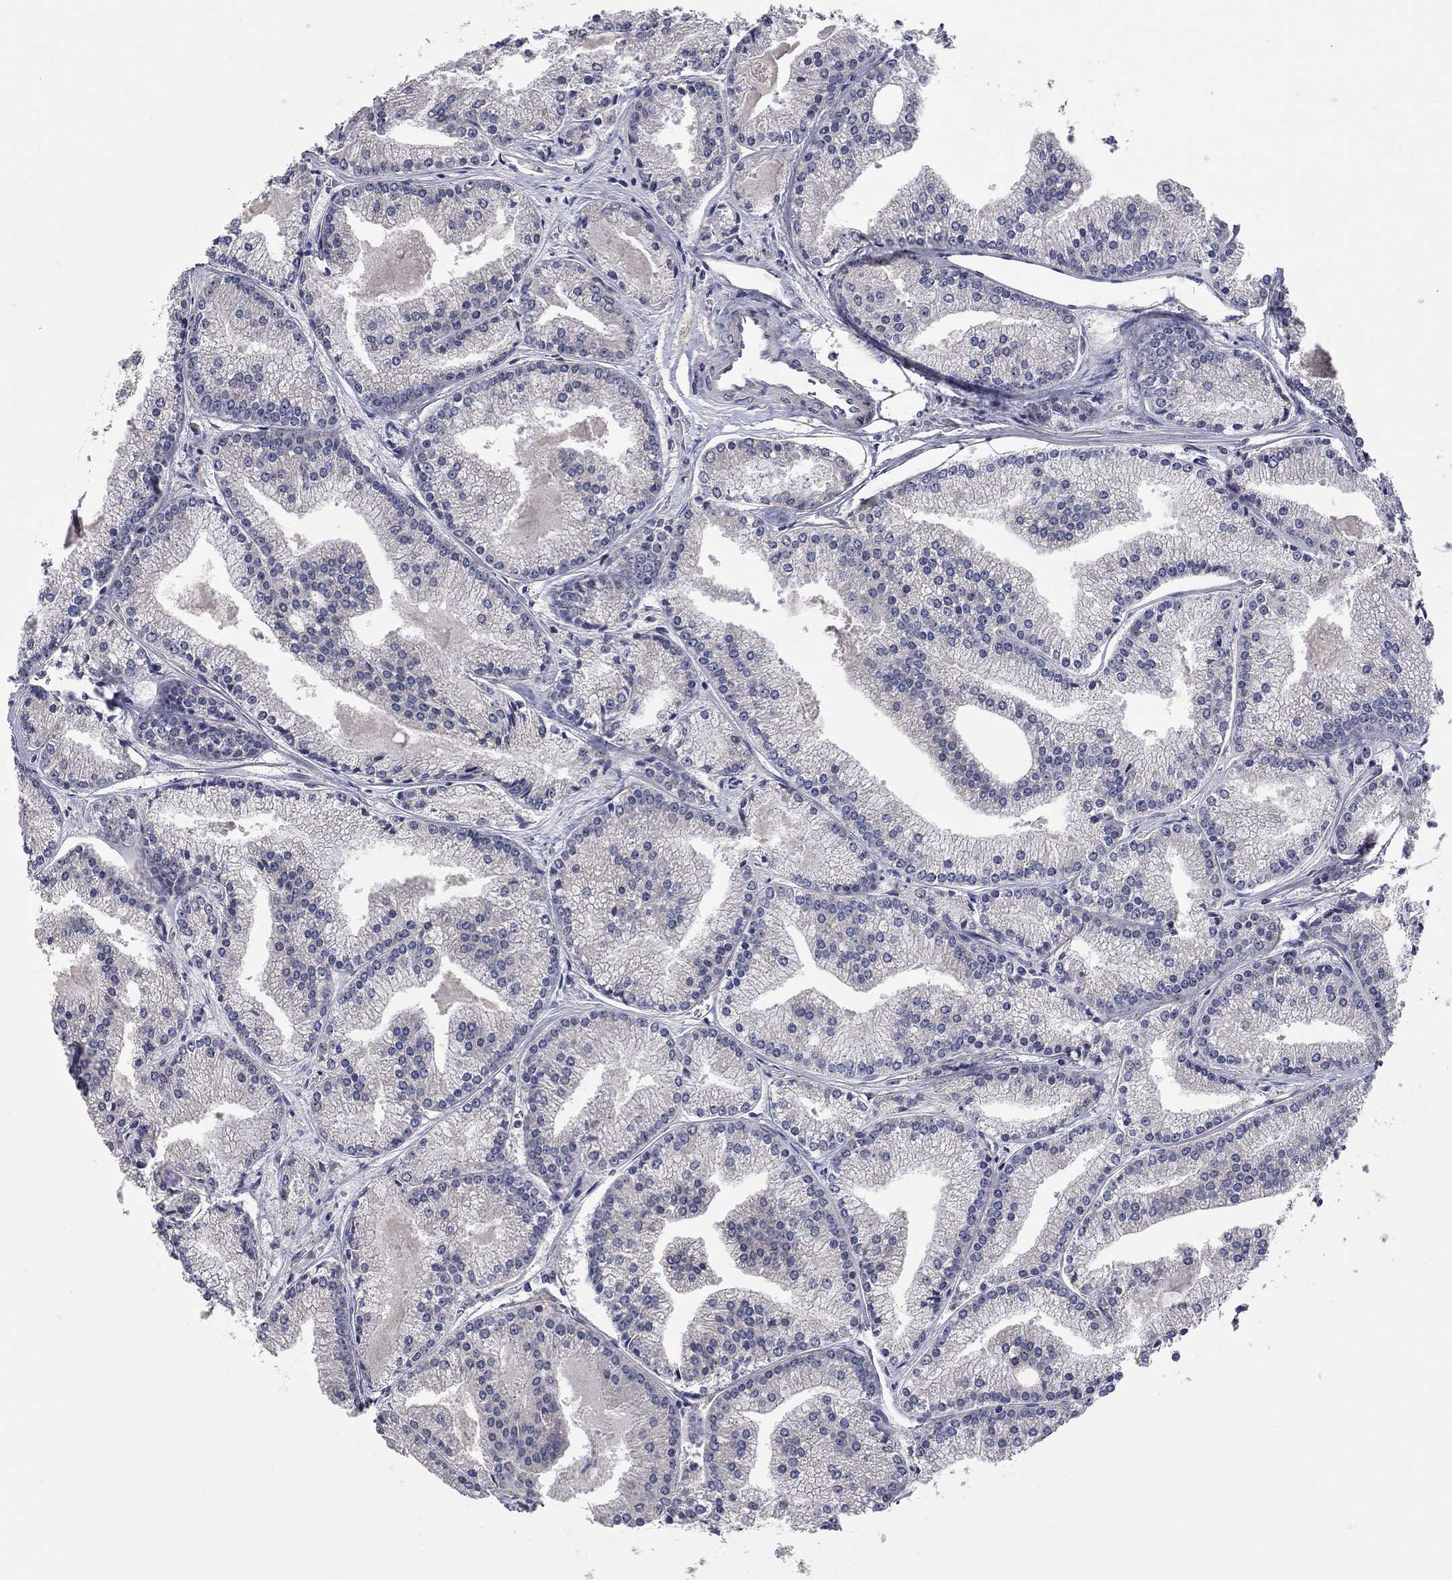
{"staining": {"intensity": "negative", "quantity": "none", "location": "none"}, "tissue": "prostate cancer", "cell_type": "Tumor cells", "image_type": "cancer", "snomed": [{"axis": "morphology", "description": "Adenocarcinoma, NOS"}, {"axis": "topography", "description": "Prostate"}], "caption": "High magnification brightfield microscopy of prostate adenocarcinoma stained with DAB (3,3'-diaminobenzidine) (brown) and counterstained with hematoxylin (blue): tumor cells show no significant staining.", "gene": "WASF3", "patient": {"sex": "male", "age": 72}}